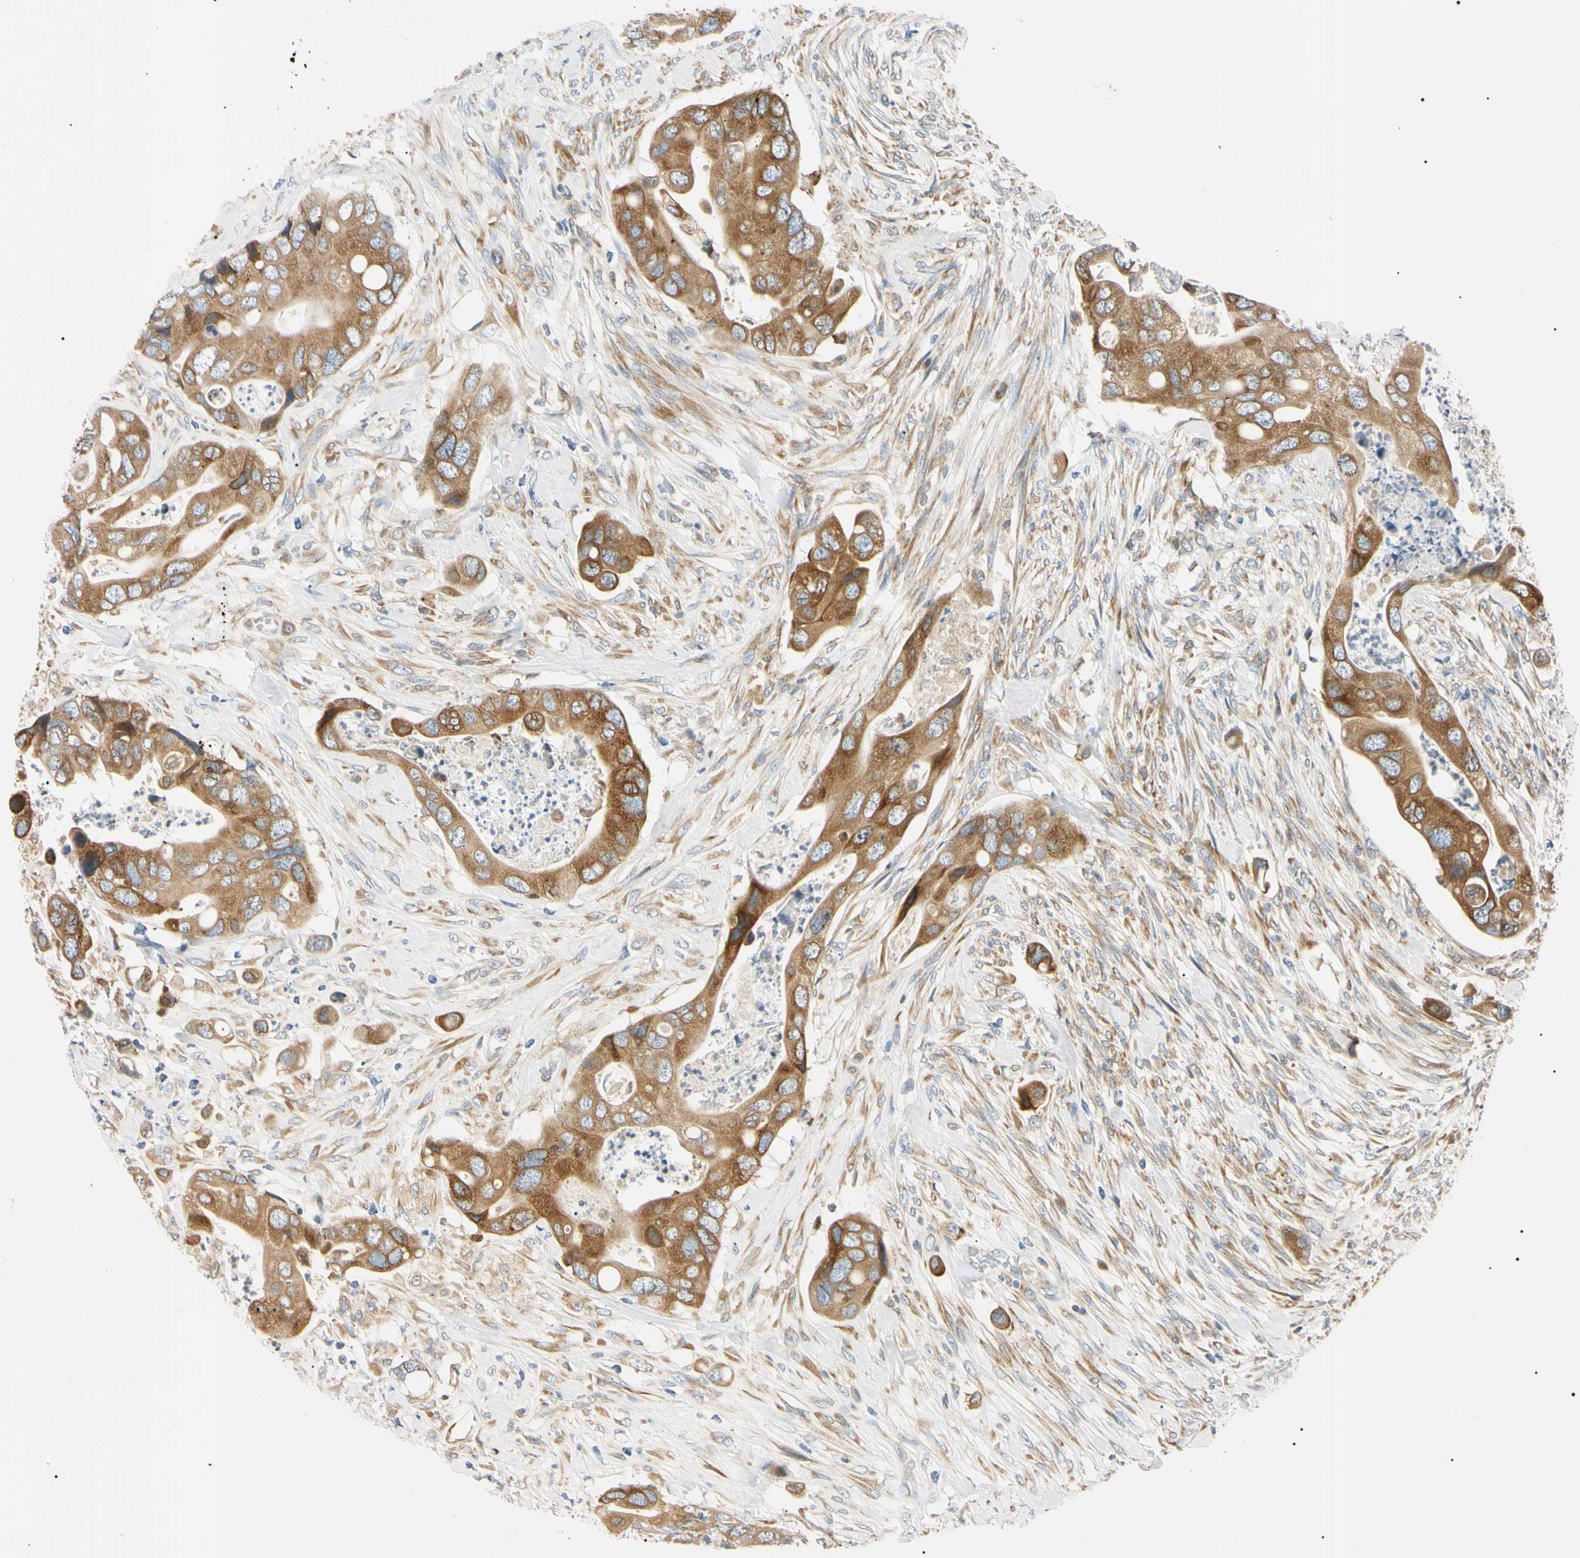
{"staining": {"intensity": "moderate", "quantity": ">75%", "location": "cytoplasmic/membranous"}, "tissue": "colorectal cancer", "cell_type": "Tumor cells", "image_type": "cancer", "snomed": [{"axis": "morphology", "description": "Adenocarcinoma, NOS"}, {"axis": "topography", "description": "Rectum"}], "caption": "Colorectal cancer (adenocarcinoma) stained for a protein (brown) reveals moderate cytoplasmic/membranous positive expression in about >75% of tumor cells.", "gene": "DNAJB12", "patient": {"sex": "female", "age": 57}}